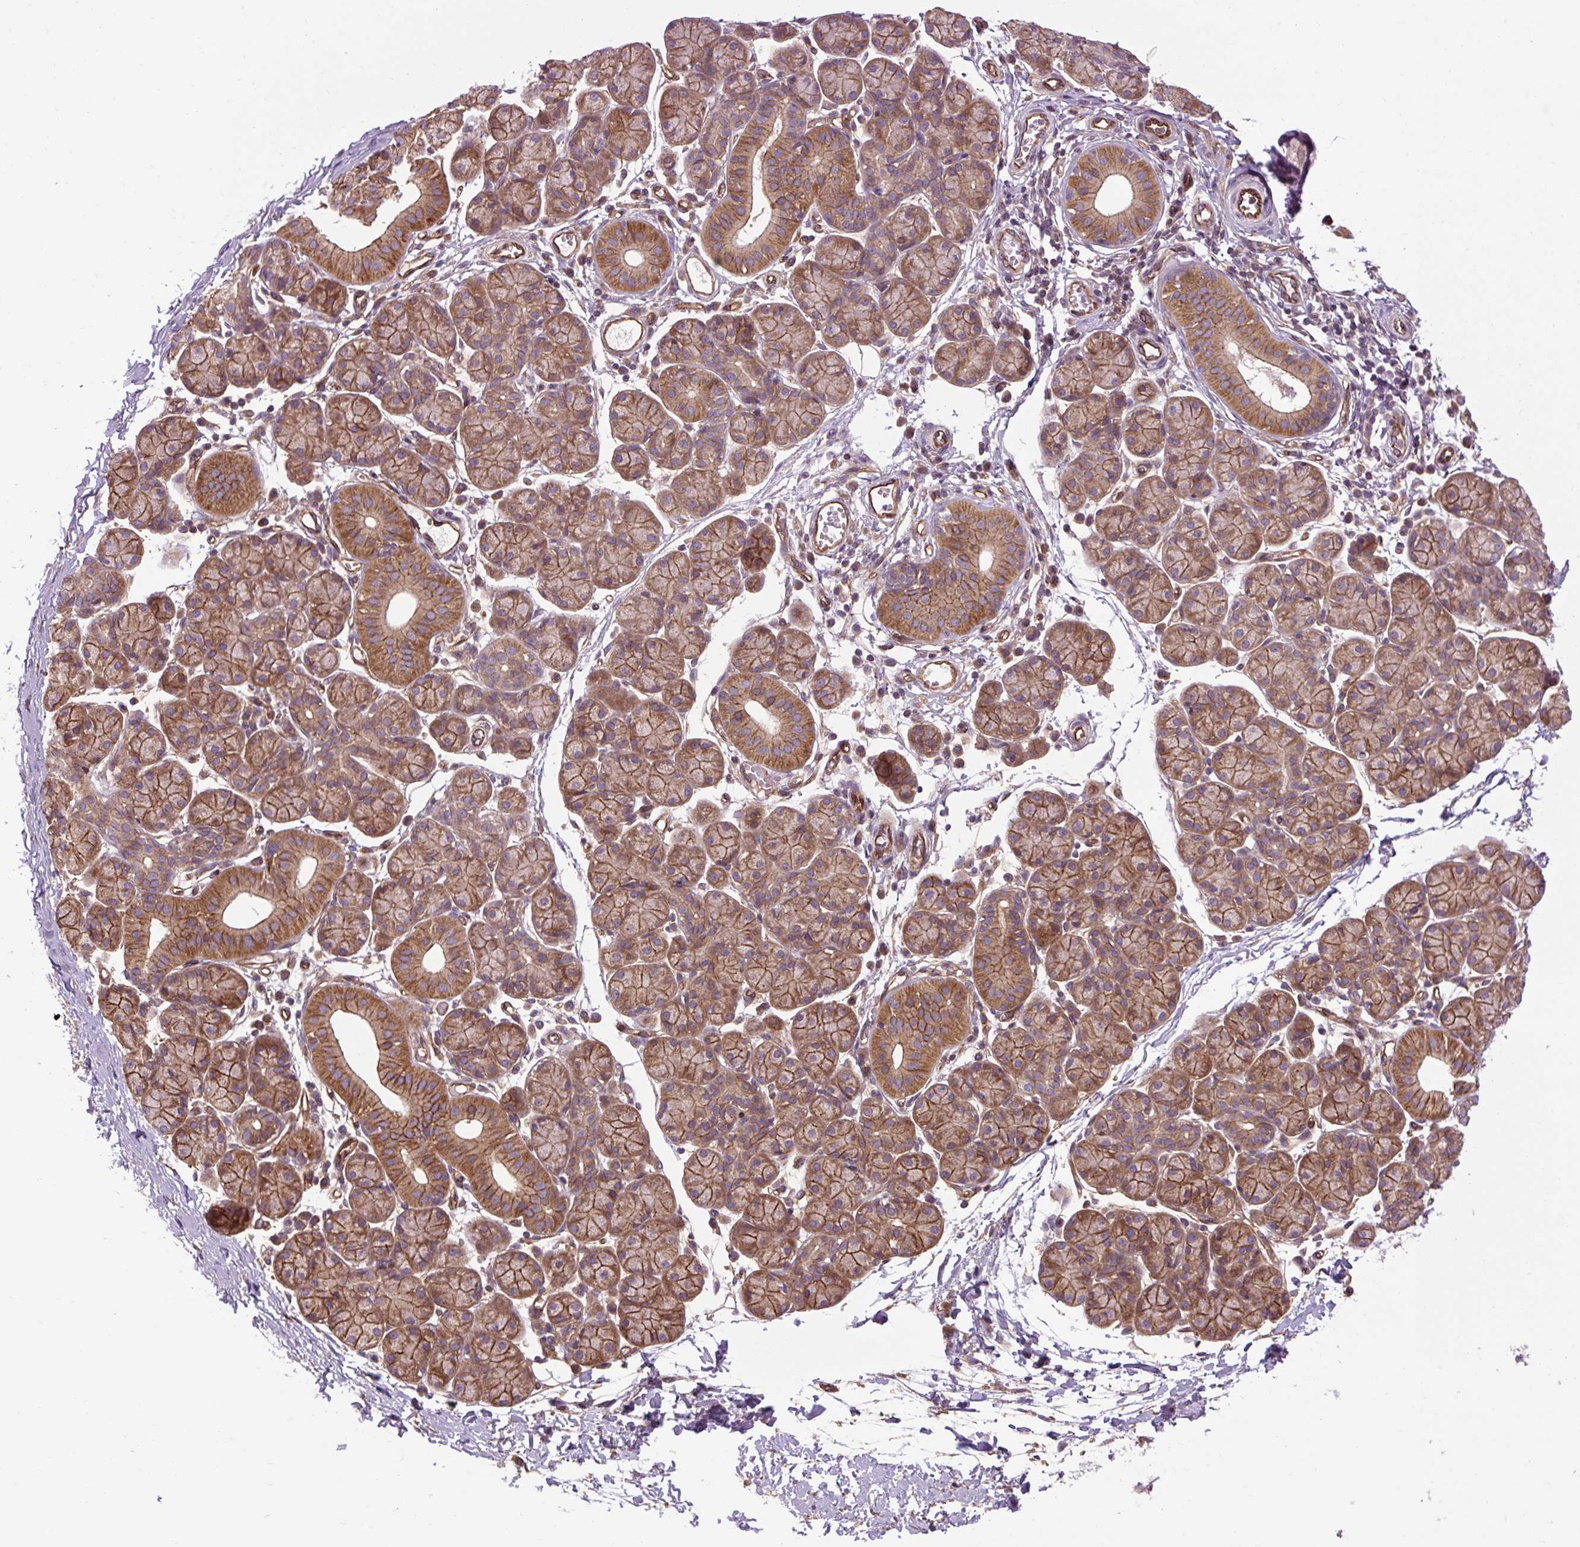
{"staining": {"intensity": "moderate", "quantity": ">75%", "location": "cytoplasmic/membranous"}, "tissue": "salivary gland", "cell_type": "Glandular cells", "image_type": "normal", "snomed": [{"axis": "morphology", "description": "Normal tissue, NOS"}, {"axis": "morphology", "description": "Inflammation, NOS"}, {"axis": "topography", "description": "Lymph node"}, {"axis": "topography", "description": "Salivary gland"}], "caption": "Brown immunohistochemical staining in benign salivary gland reveals moderate cytoplasmic/membranous staining in approximately >75% of glandular cells. (DAB (3,3'-diaminobenzidine) = brown stain, brightfield microscopy at high magnification).", "gene": "CCDC93", "patient": {"sex": "male", "age": 3}}